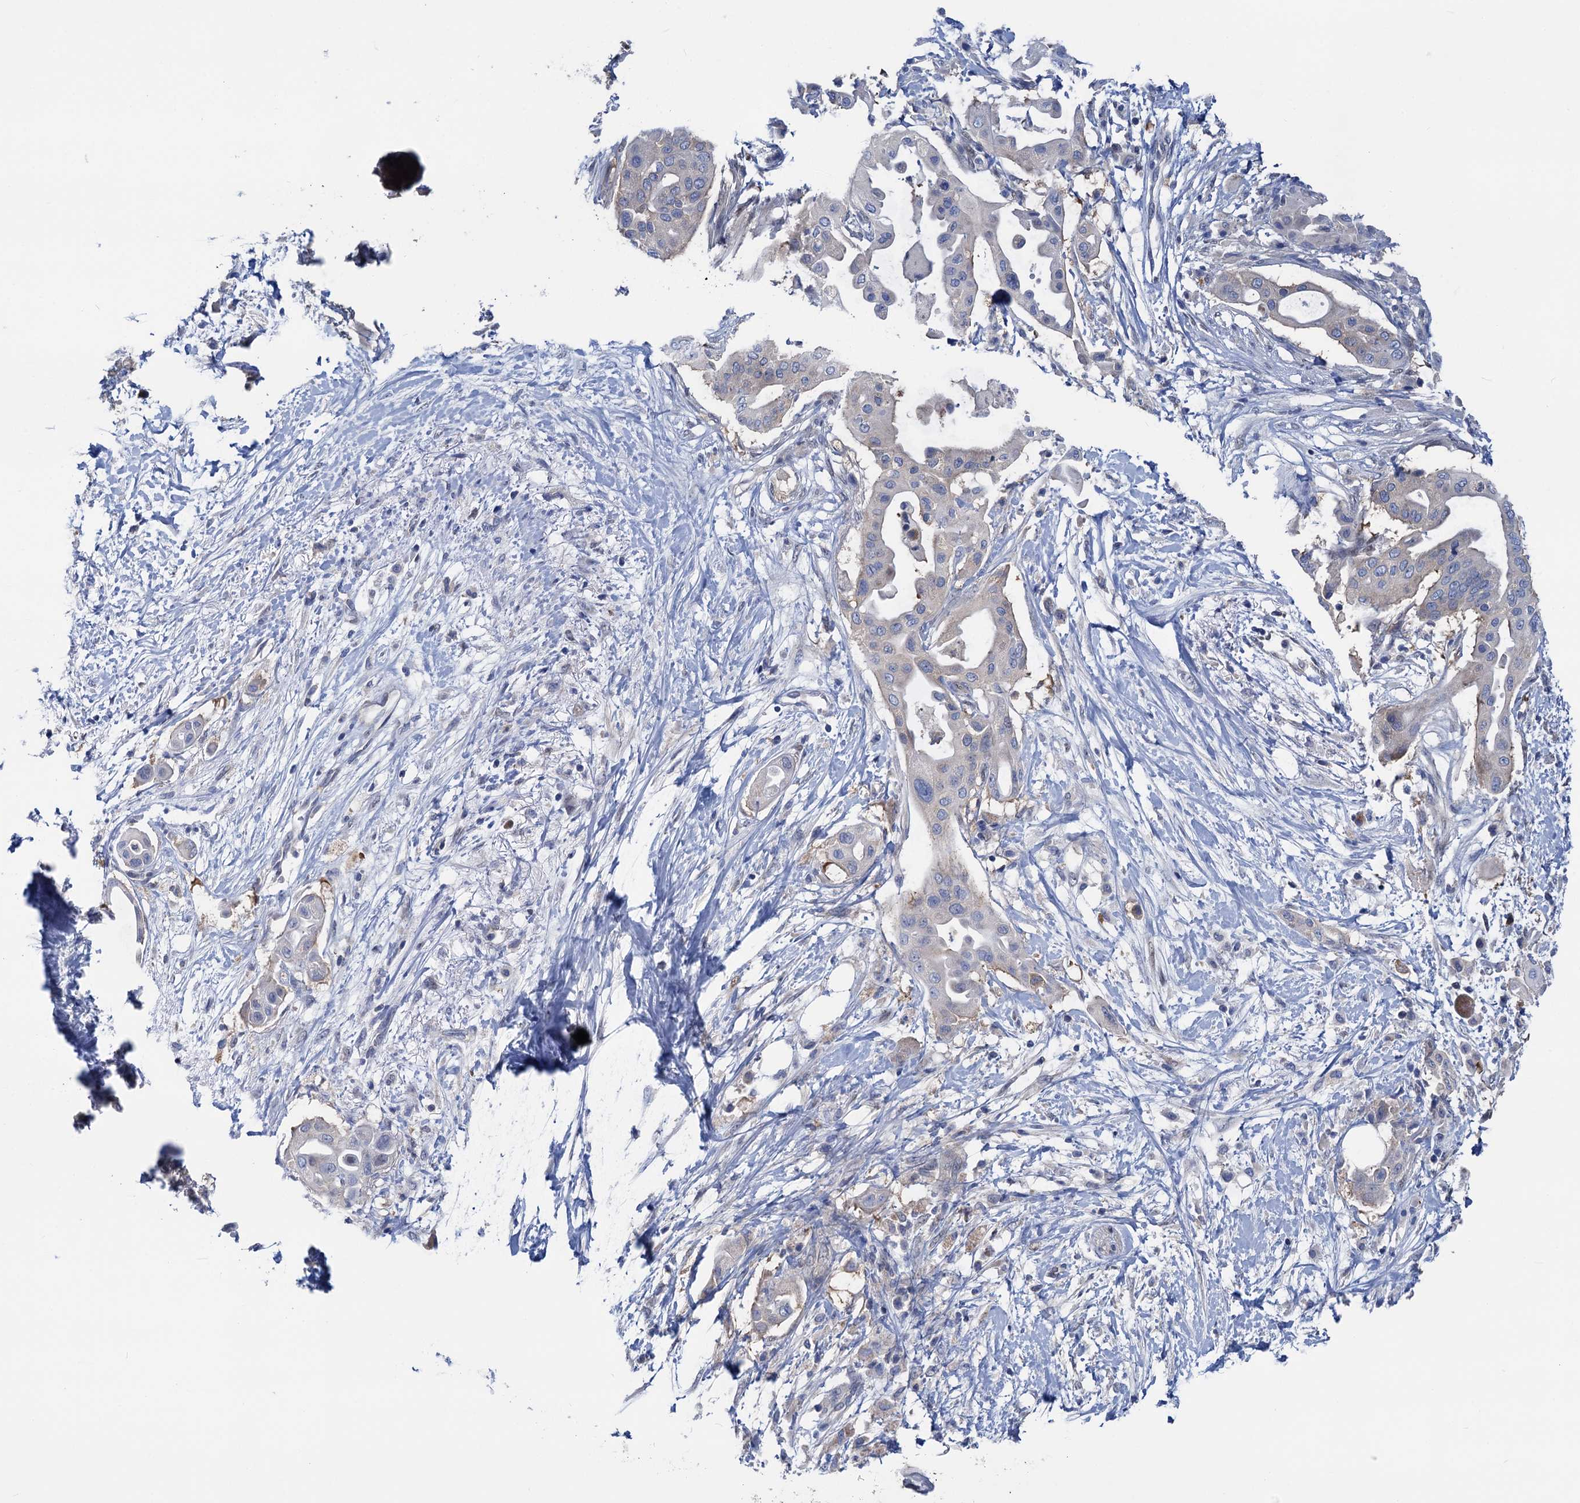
{"staining": {"intensity": "negative", "quantity": "none", "location": "none"}, "tissue": "pancreatic cancer", "cell_type": "Tumor cells", "image_type": "cancer", "snomed": [{"axis": "morphology", "description": "Adenocarcinoma, NOS"}, {"axis": "topography", "description": "Pancreas"}], "caption": "Tumor cells are negative for protein expression in human pancreatic adenocarcinoma.", "gene": "ZNRD2", "patient": {"sex": "male", "age": 68}}